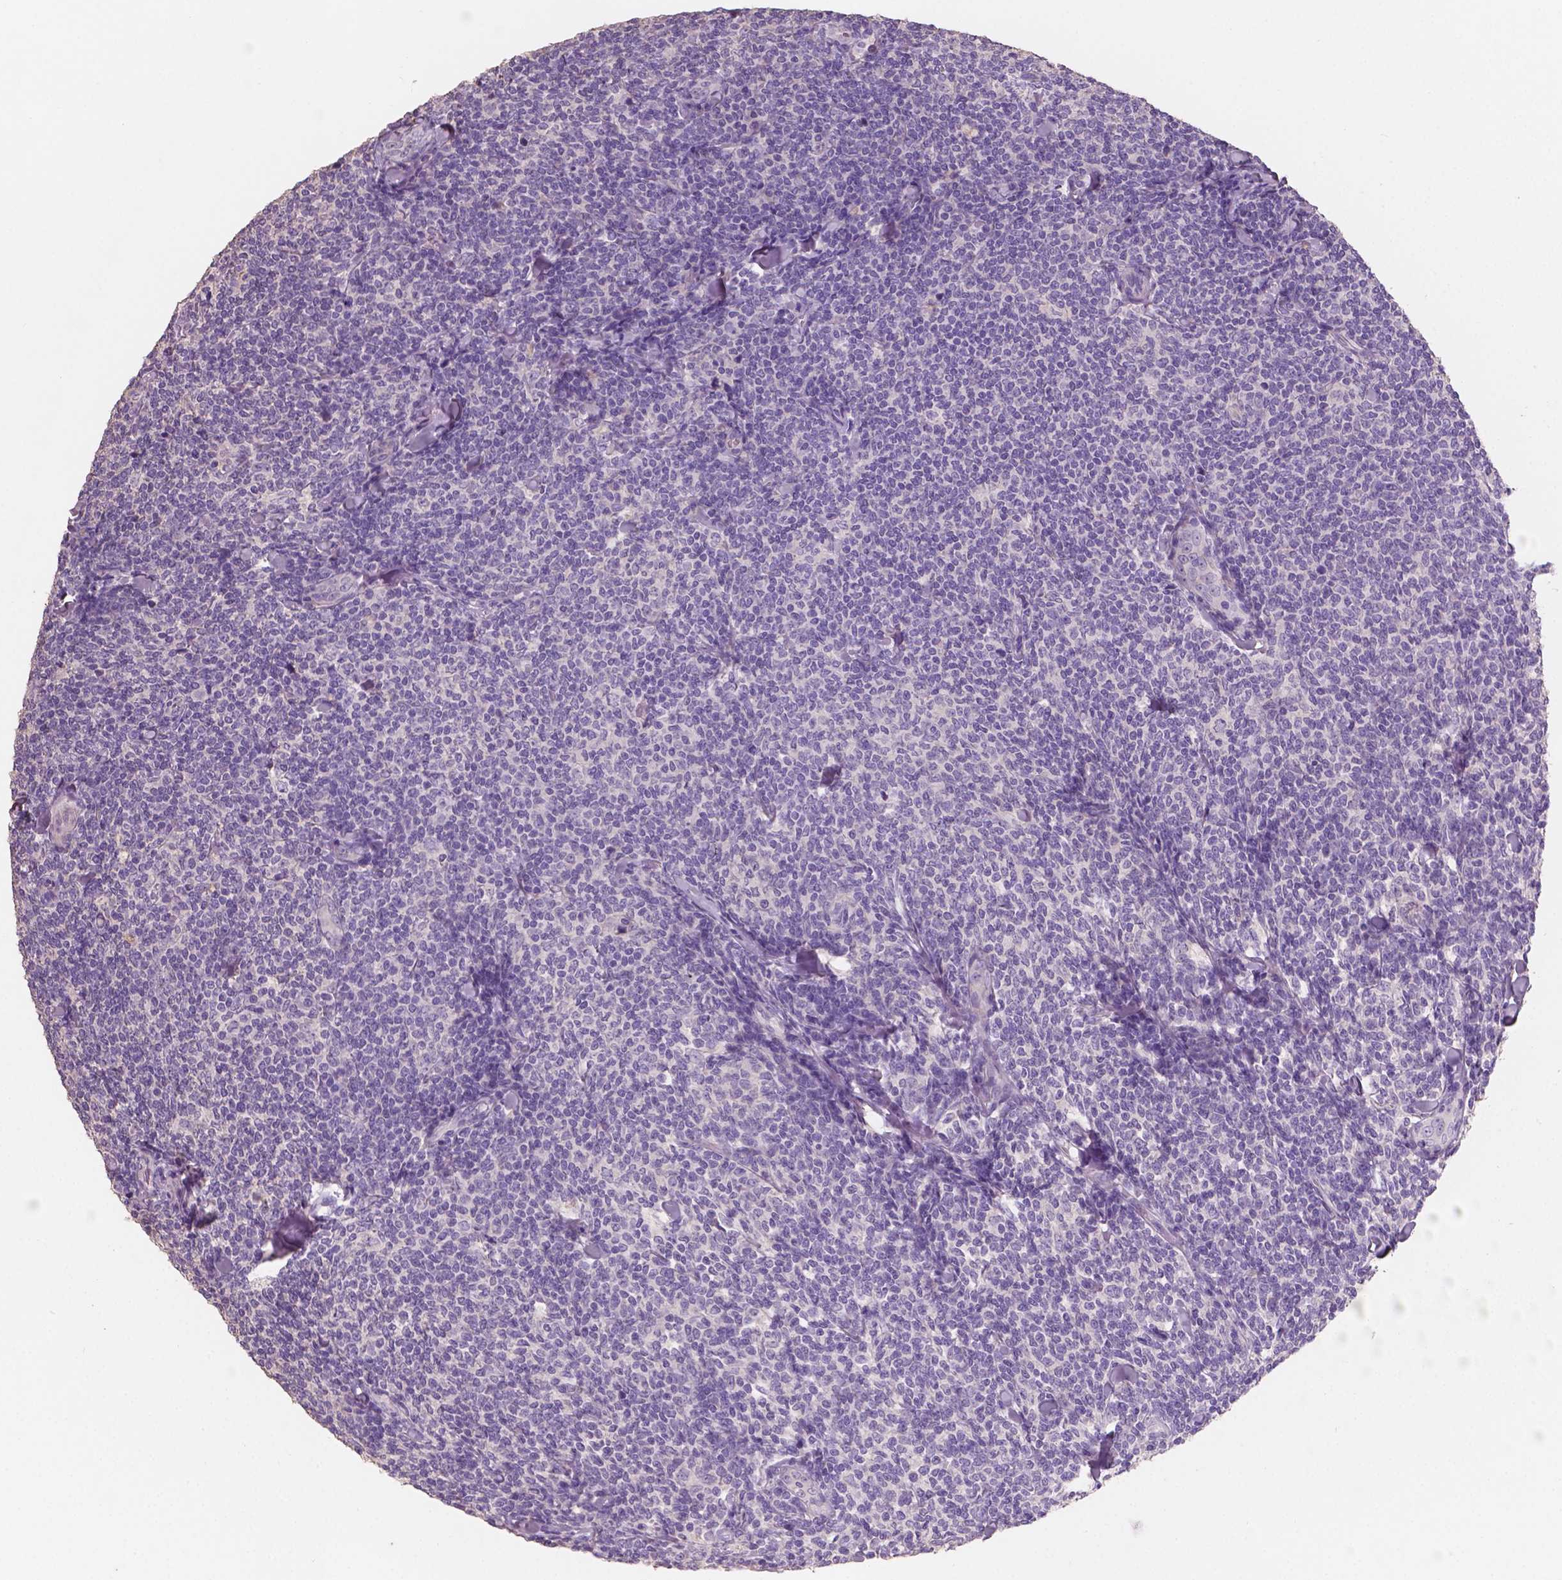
{"staining": {"intensity": "negative", "quantity": "none", "location": "none"}, "tissue": "lymphoma", "cell_type": "Tumor cells", "image_type": "cancer", "snomed": [{"axis": "morphology", "description": "Malignant lymphoma, non-Hodgkin's type, Low grade"}, {"axis": "topography", "description": "Lymph node"}], "caption": "Immunohistochemical staining of human low-grade malignant lymphoma, non-Hodgkin's type demonstrates no significant positivity in tumor cells. (DAB (3,3'-diaminobenzidine) IHC with hematoxylin counter stain).", "gene": "SBSN", "patient": {"sex": "female", "age": 56}}